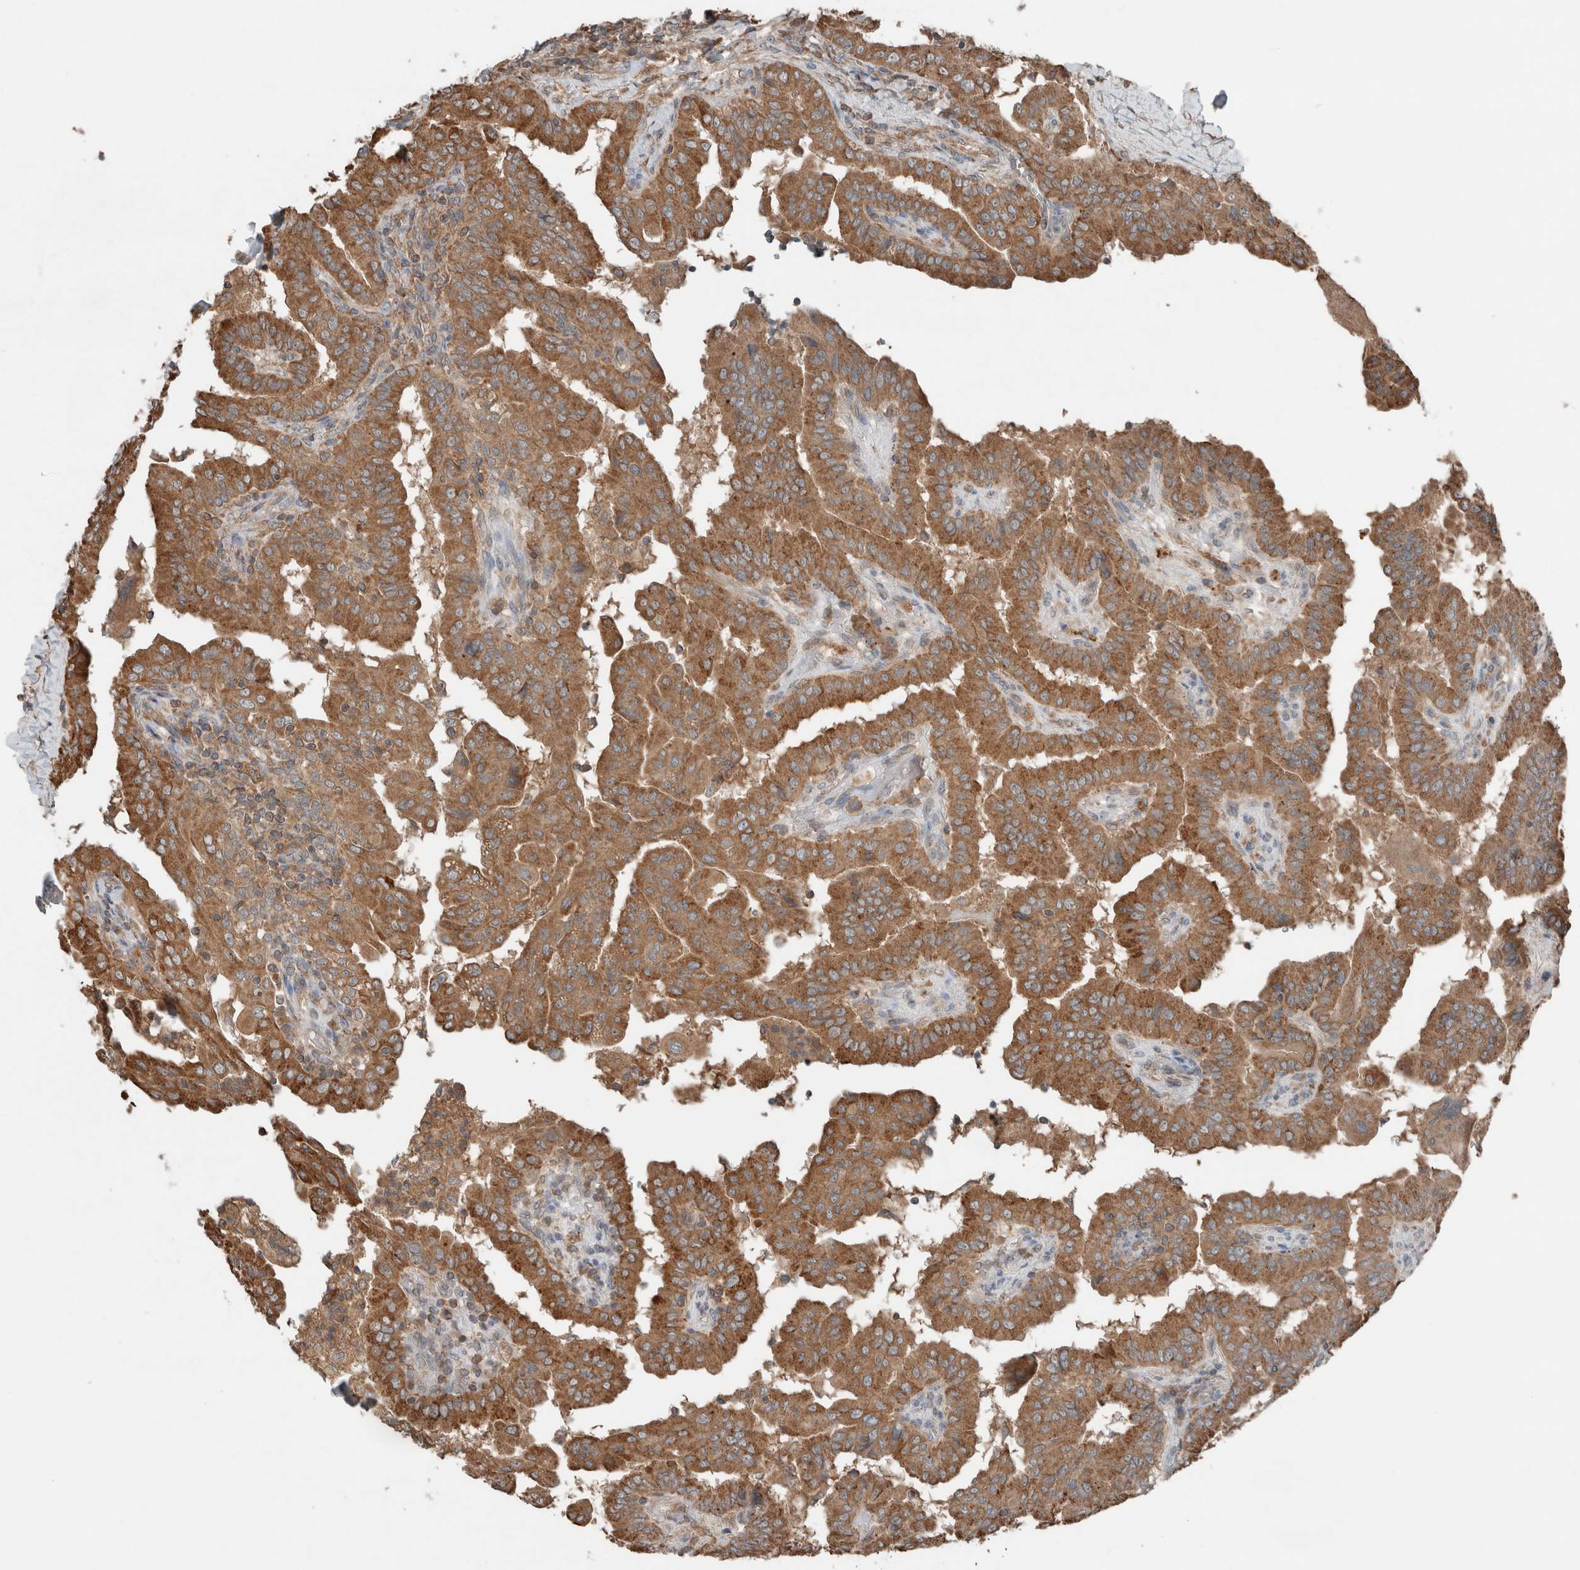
{"staining": {"intensity": "strong", "quantity": ">75%", "location": "cytoplasmic/membranous"}, "tissue": "thyroid cancer", "cell_type": "Tumor cells", "image_type": "cancer", "snomed": [{"axis": "morphology", "description": "Papillary adenocarcinoma, NOS"}, {"axis": "topography", "description": "Thyroid gland"}], "caption": "DAB immunohistochemical staining of human thyroid cancer (papillary adenocarcinoma) exhibits strong cytoplasmic/membranous protein staining in about >75% of tumor cells.", "gene": "KLK14", "patient": {"sex": "male", "age": 33}}